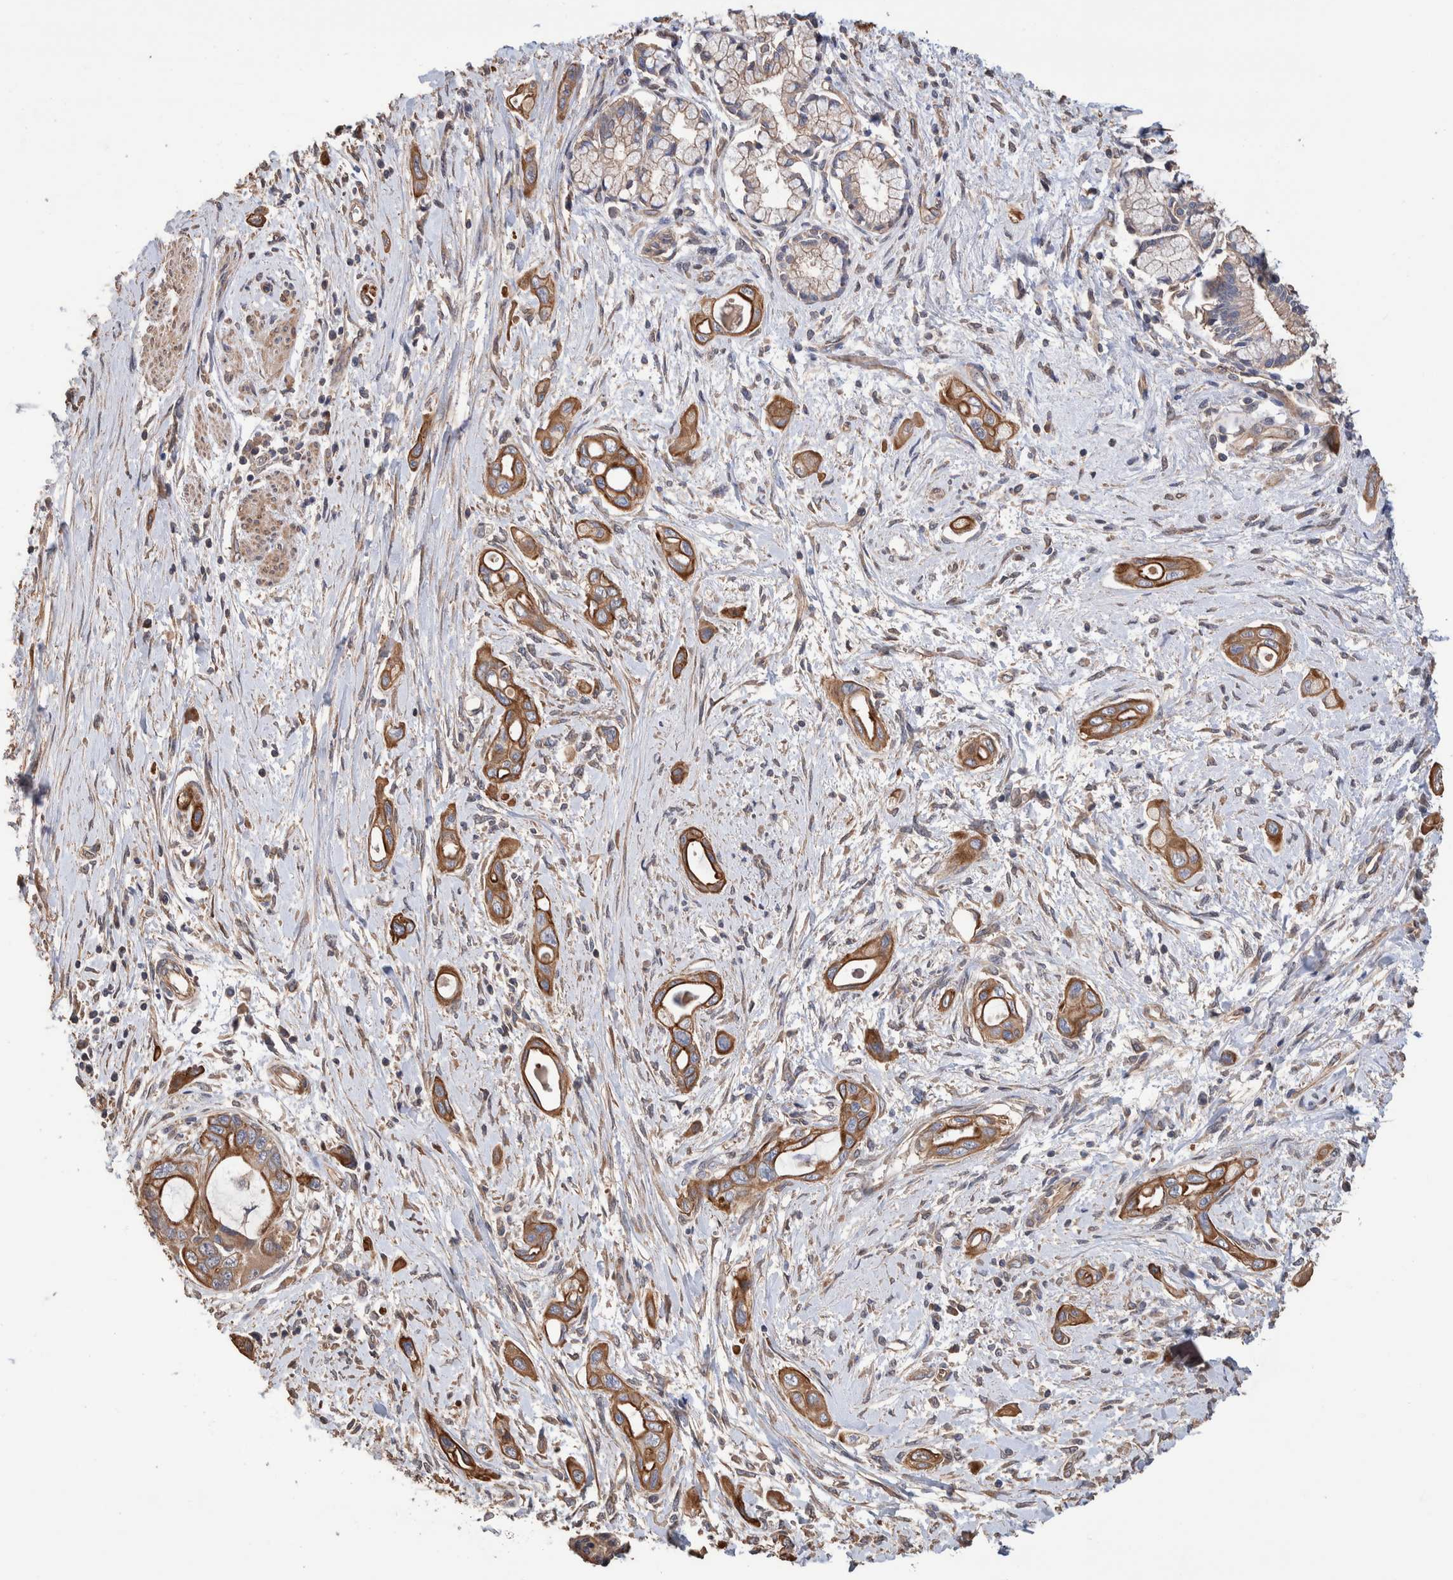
{"staining": {"intensity": "strong", "quantity": ">75%", "location": "cytoplasmic/membranous"}, "tissue": "pancreatic cancer", "cell_type": "Tumor cells", "image_type": "cancer", "snomed": [{"axis": "morphology", "description": "Adenocarcinoma, NOS"}, {"axis": "topography", "description": "Pancreas"}], "caption": "A brown stain labels strong cytoplasmic/membranous expression of a protein in adenocarcinoma (pancreatic) tumor cells. (brown staining indicates protein expression, while blue staining denotes nuclei).", "gene": "SLC45A4", "patient": {"sex": "male", "age": 59}}